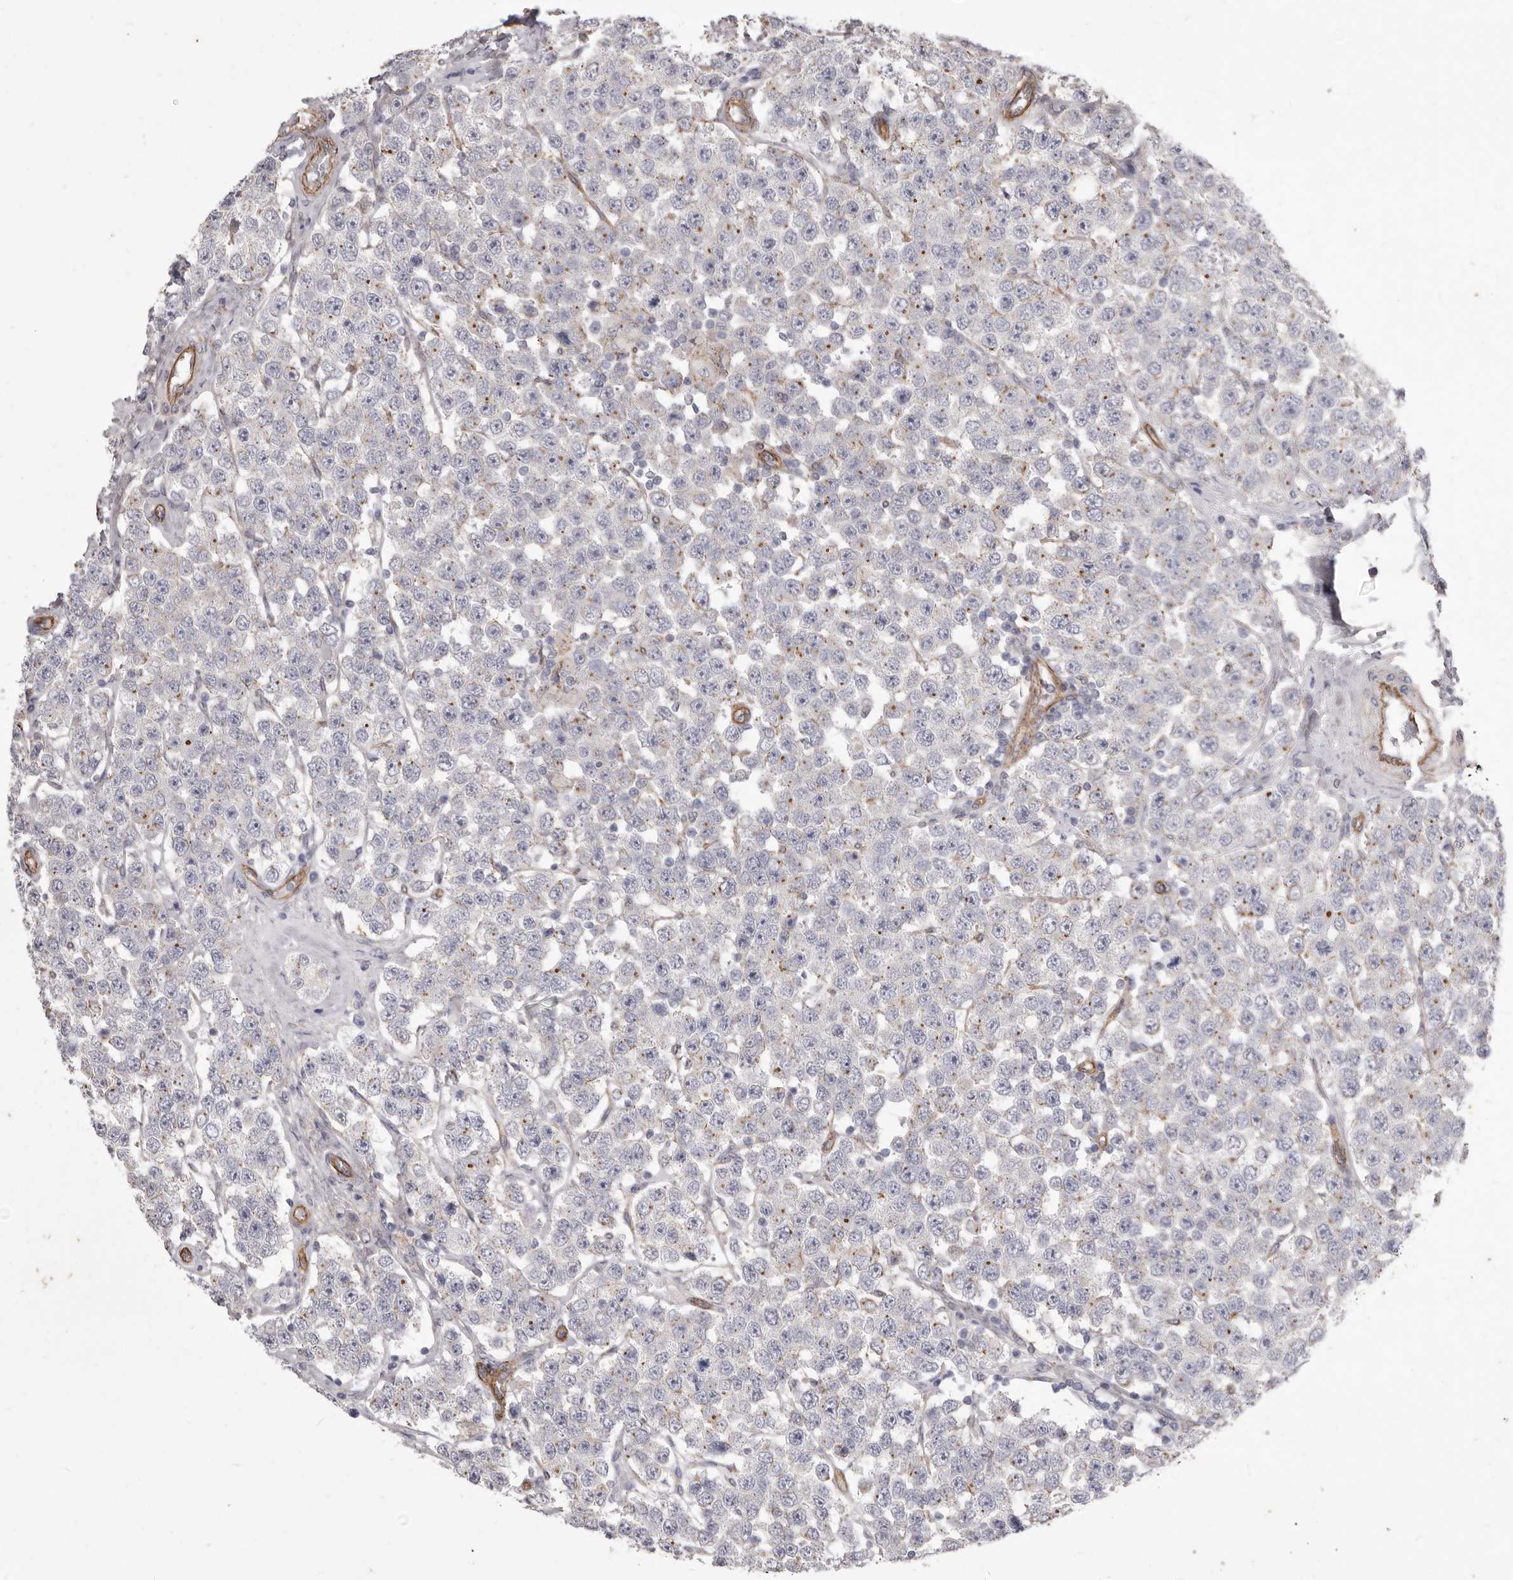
{"staining": {"intensity": "negative", "quantity": "none", "location": "none"}, "tissue": "testis cancer", "cell_type": "Tumor cells", "image_type": "cancer", "snomed": [{"axis": "morphology", "description": "Seminoma, NOS"}, {"axis": "topography", "description": "Testis"}], "caption": "Tumor cells are negative for protein expression in human seminoma (testis).", "gene": "P2RX6", "patient": {"sex": "male", "age": 28}}